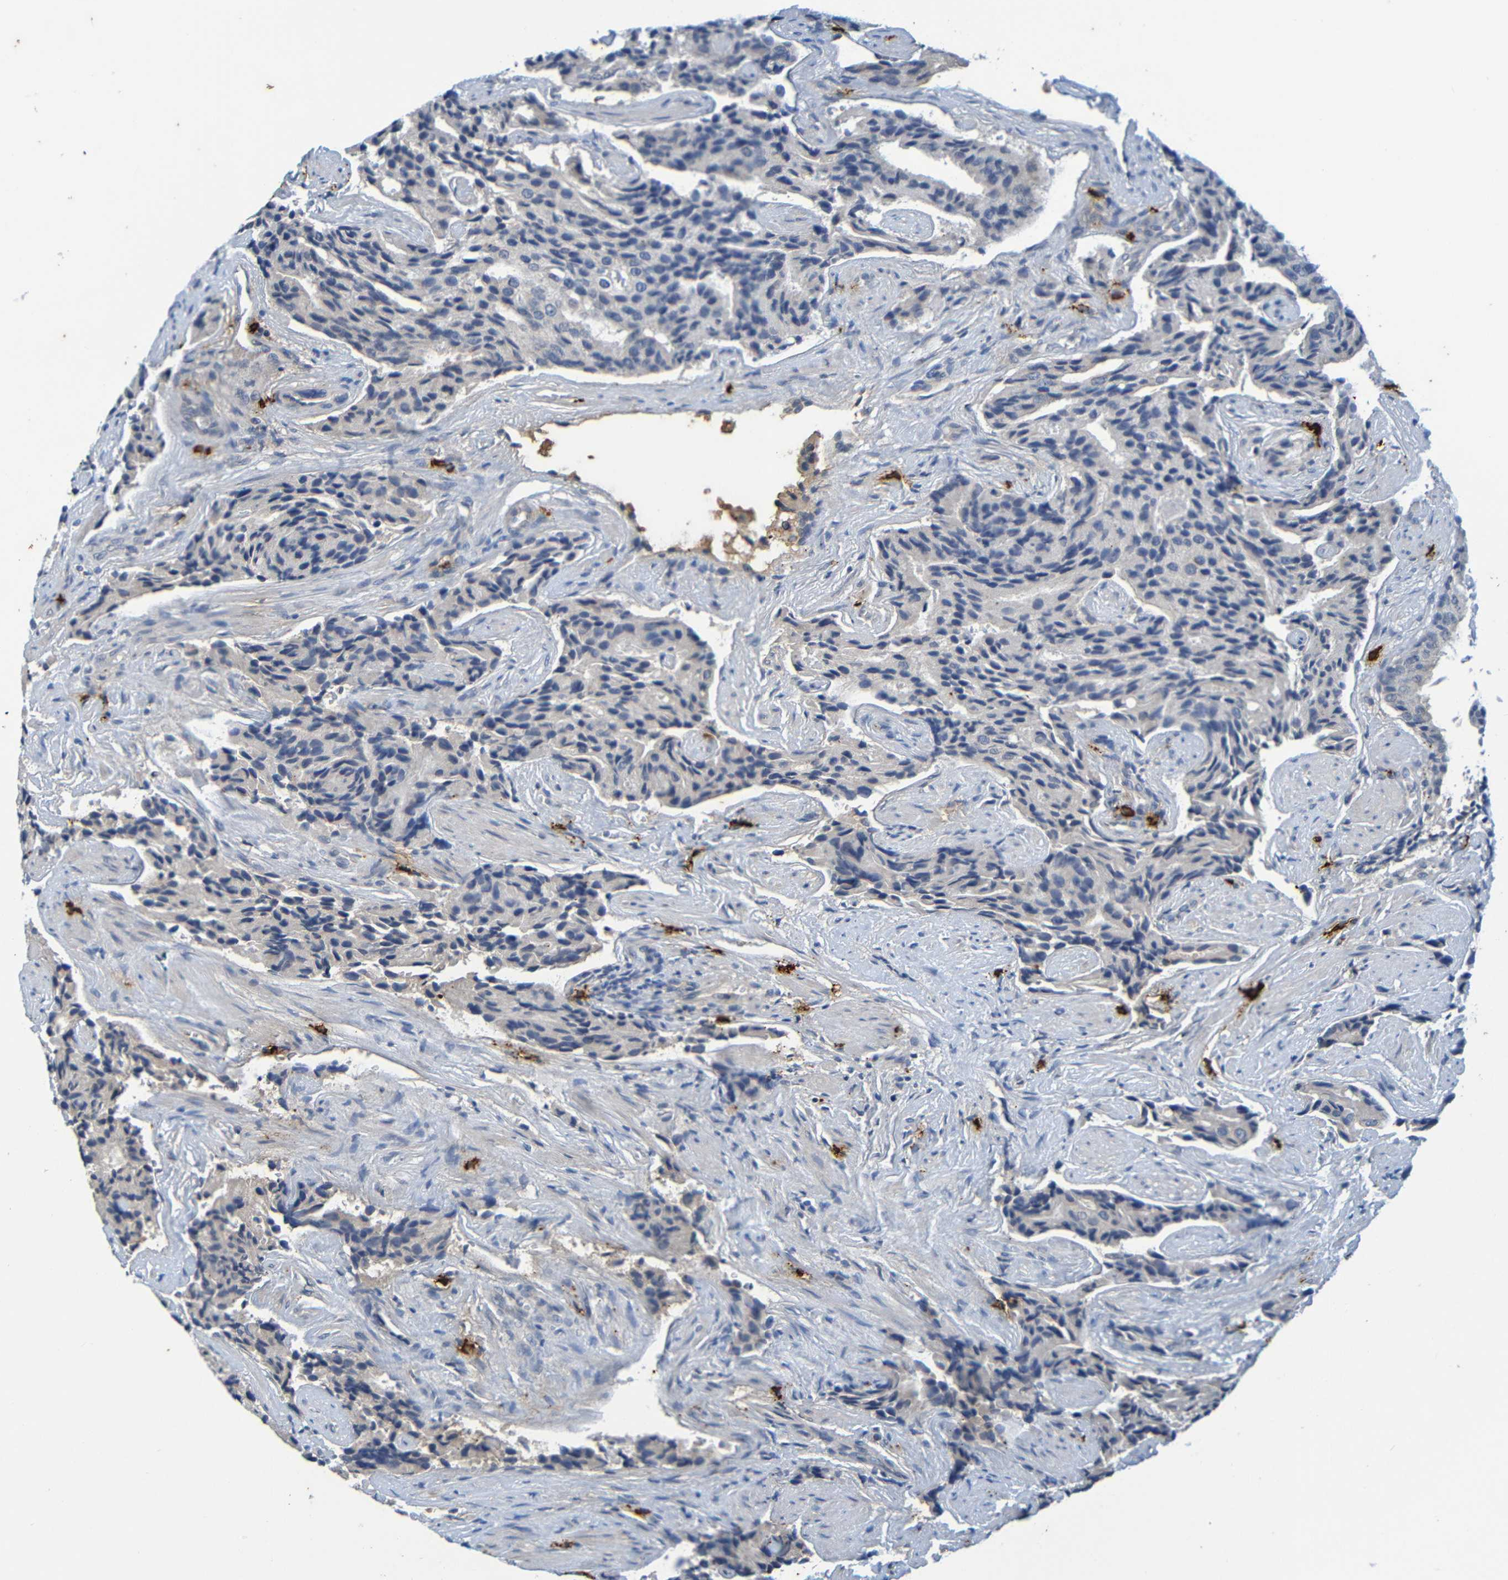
{"staining": {"intensity": "negative", "quantity": "none", "location": "none"}, "tissue": "prostate cancer", "cell_type": "Tumor cells", "image_type": "cancer", "snomed": [{"axis": "morphology", "description": "Adenocarcinoma, High grade"}, {"axis": "topography", "description": "Prostate"}], "caption": "IHC micrograph of neoplastic tissue: human adenocarcinoma (high-grade) (prostate) stained with DAB demonstrates no significant protein staining in tumor cells.", "gene": "C3AR1", "patient": {"sex": "male", "age": 58}}